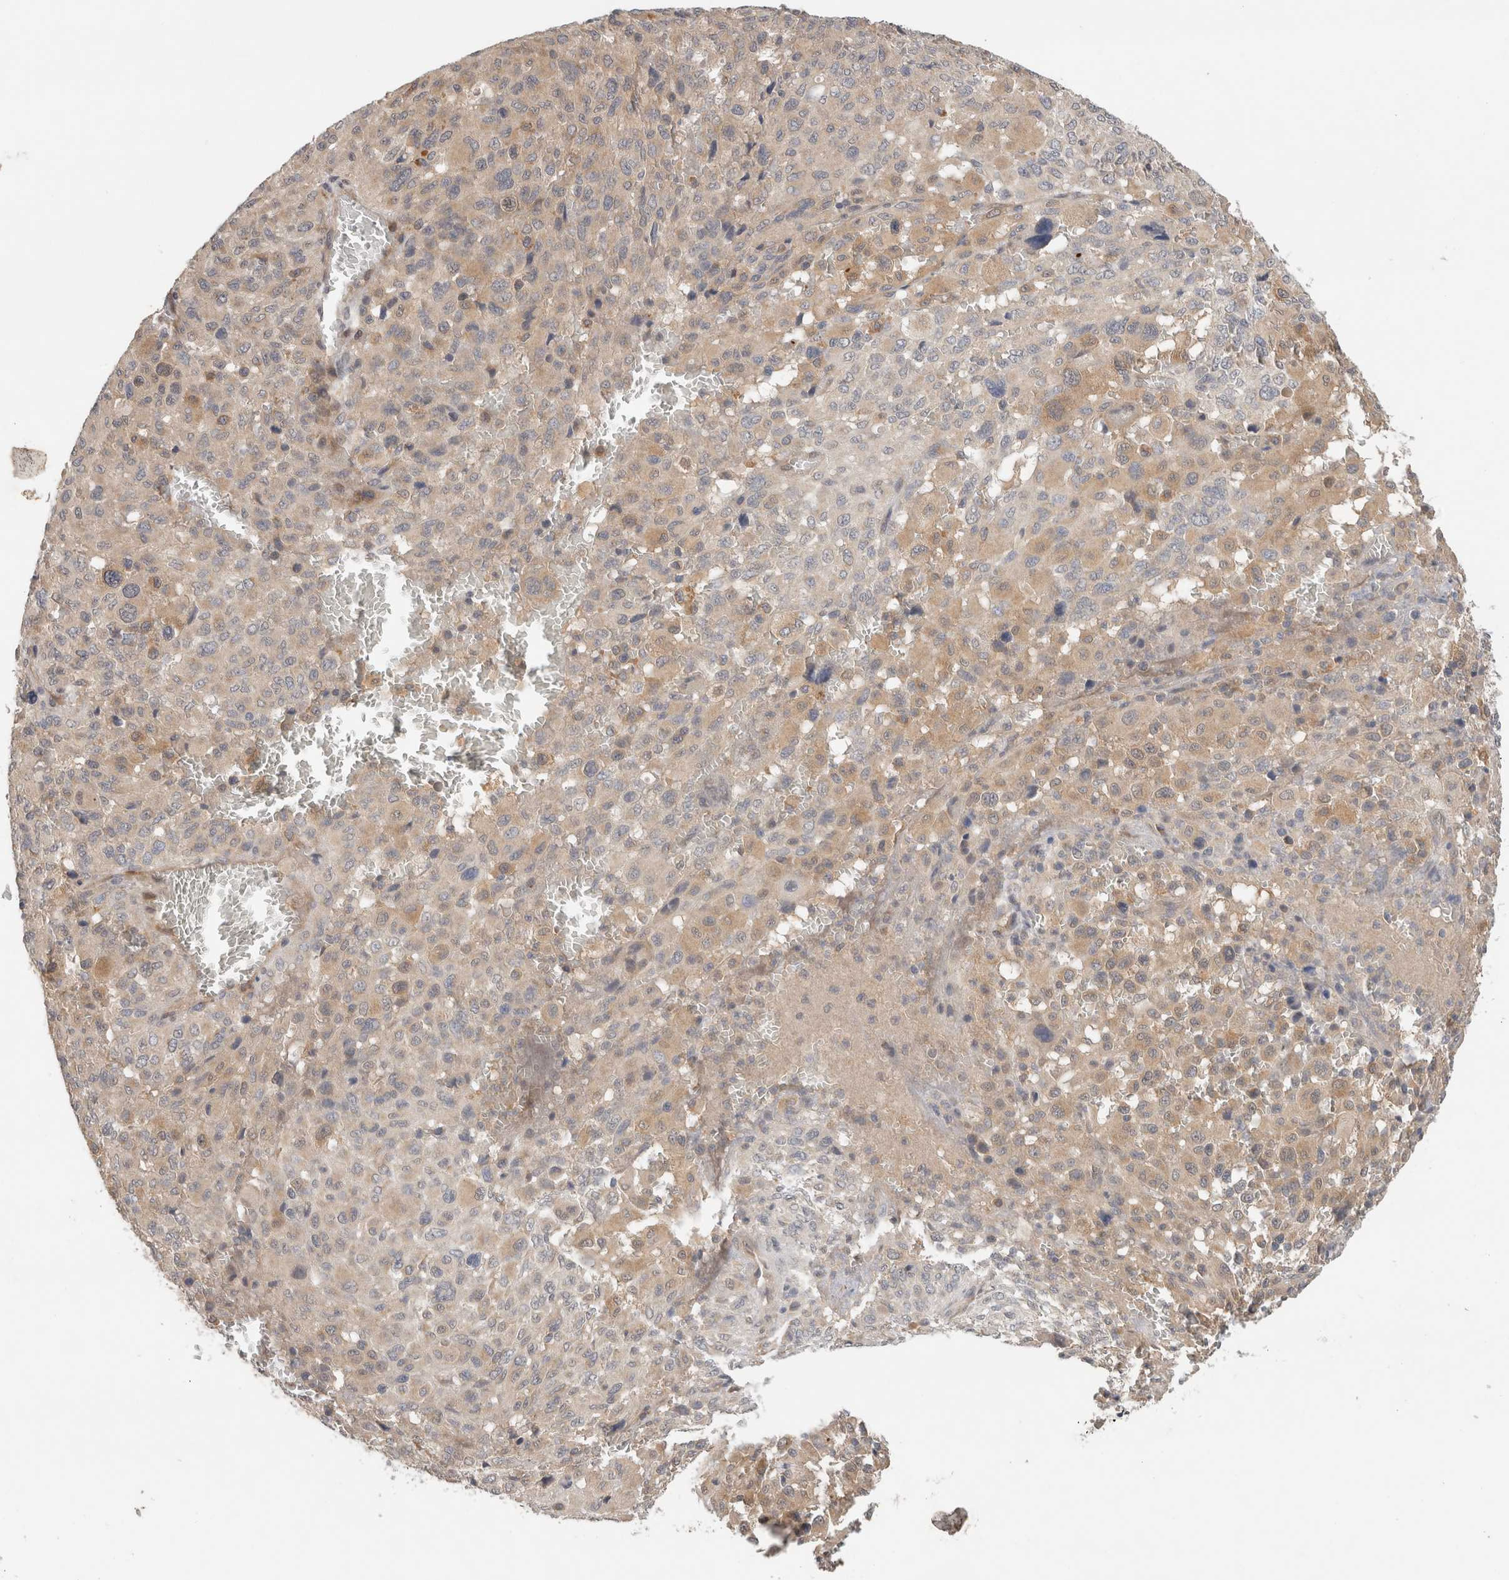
{"staining": {"intensity": "weak", "quantity": ">75%", "location": "cytoplasmic/membranous"}, "tissue": "melanoma", "cell_type": "Tumor cells", "image_type": "cancer", "snomed": [{"axis": "morphology", "description": "Malignant melanoma, Metastatic site"}, {"axis": "topography", "description": "Skin"}], "caption": "Immunohistochemistry (IHC) photomicrograph of malignant melanoma (metastatic site) stained for a protein (brown), which shows low levels of weak cytoplasmic/membranous staining in about >75% of tumor cells.", "gene": "SGK1", "patient": {"sex": "female", "age": 74}}